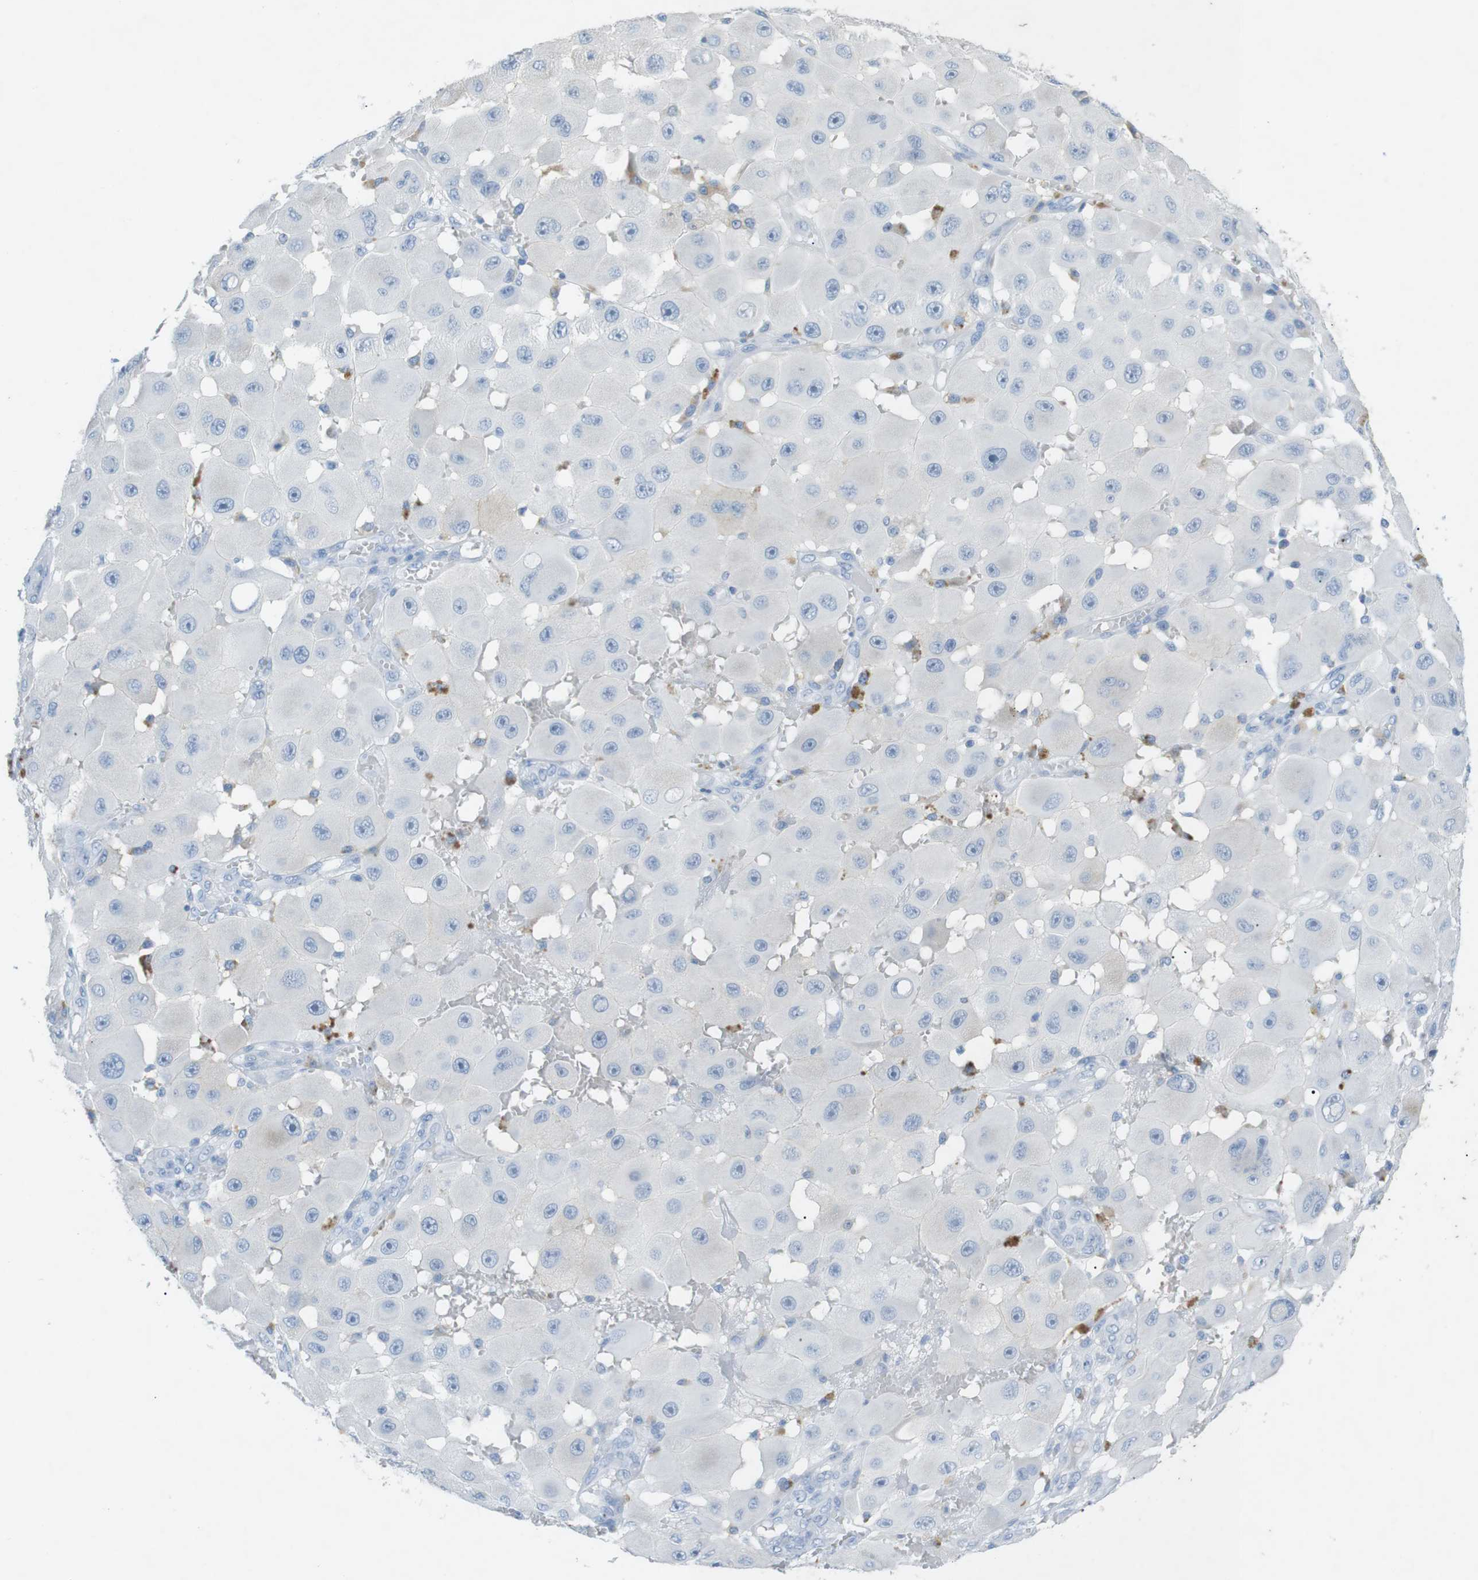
{"staining": {"intensity": "negative", "quantity": "none", "location": "none"}, "tissue": "melanoma", "cell_type": "Tumor cells", "image_type": "cancer", "snomed": [{"axis": "morphology", "description": "Malignant melanoma, NOS"}, {"axis": "topography", "description": "Skin"}], "caption": "A micrograph of human malignant melanoma is negative for staining in tumor cells.", "gene": "SALL4", "patient": {"sex": "female", "age": 81}}